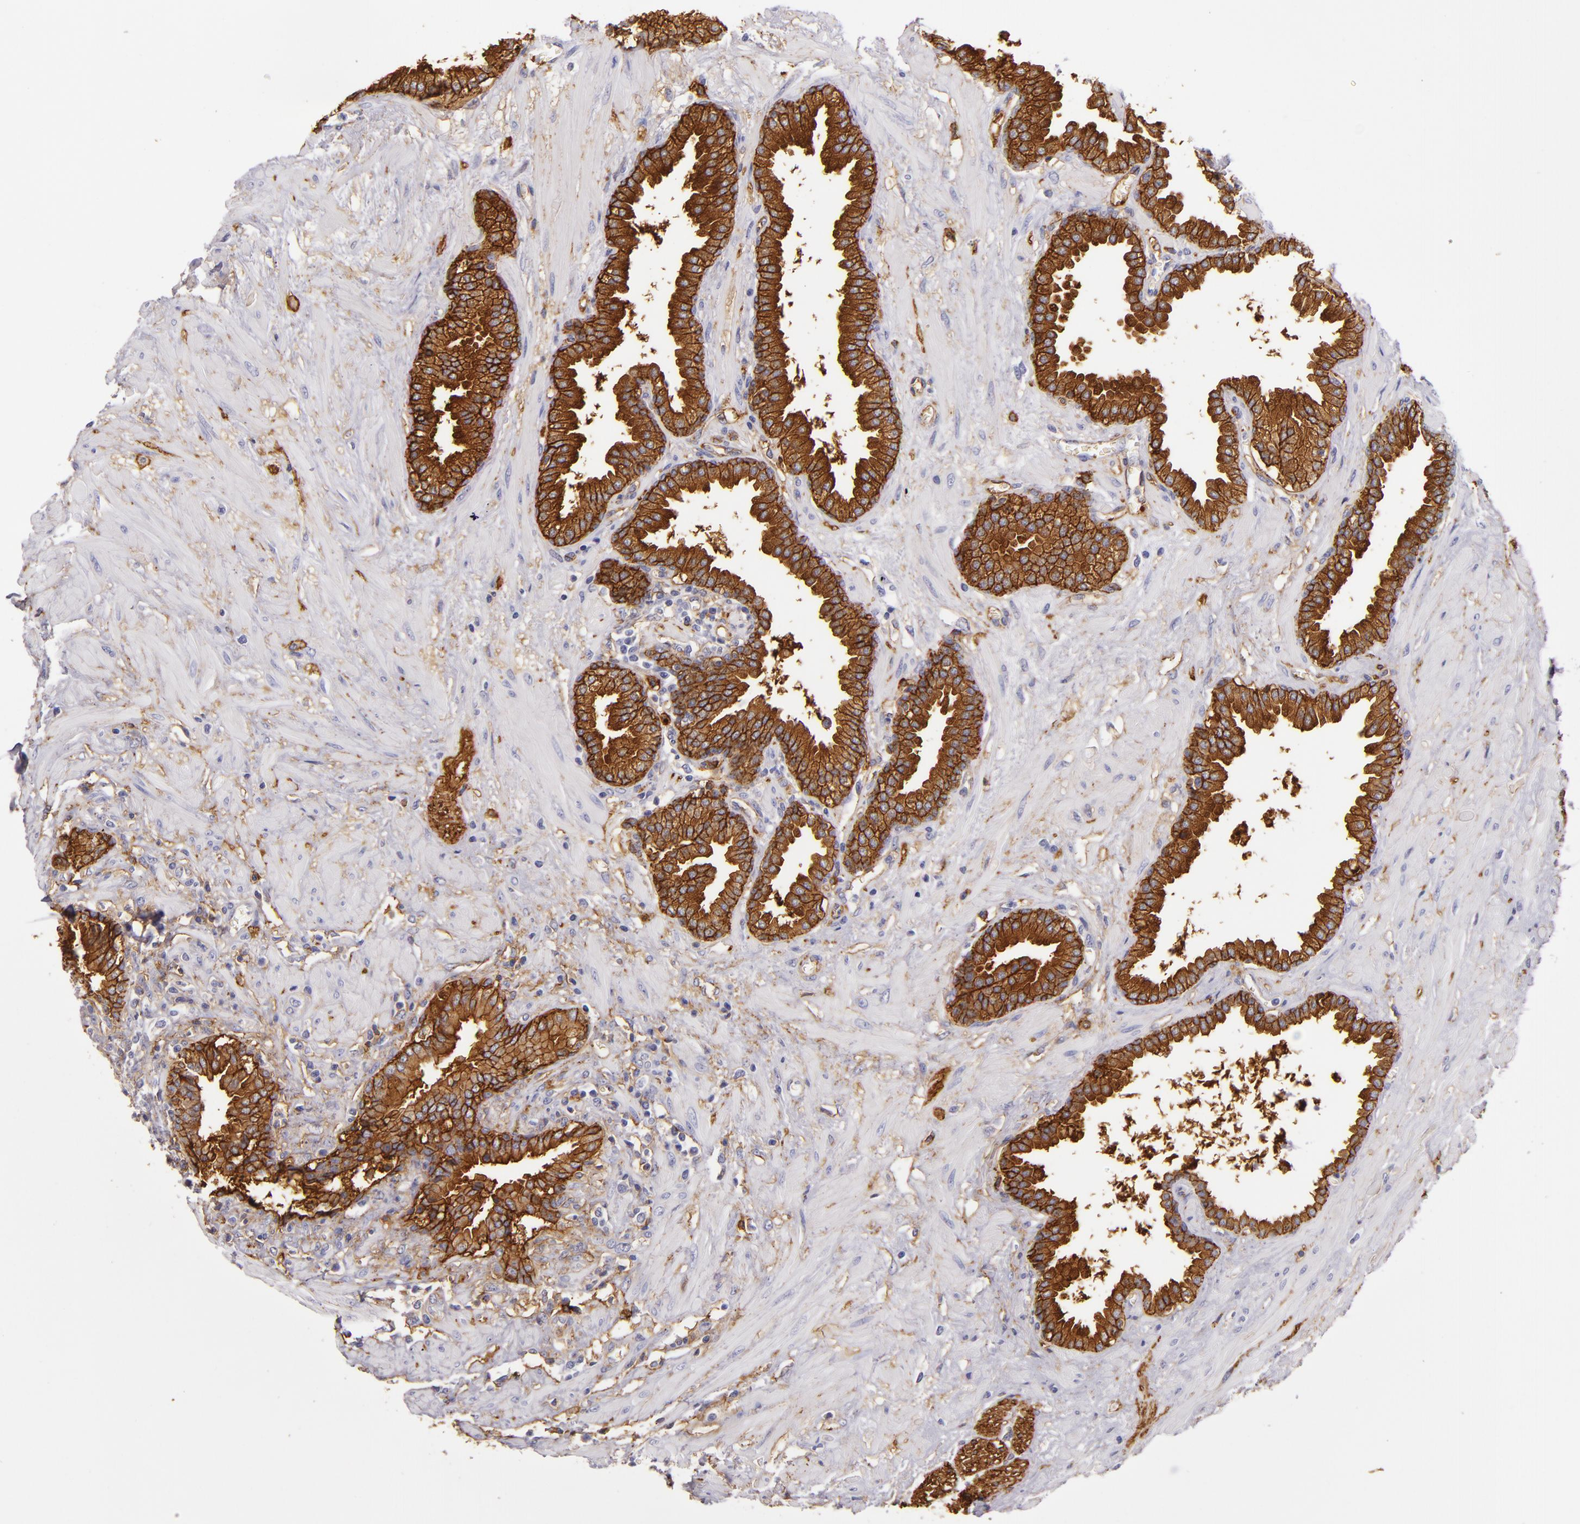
{"staining": {"intensity": "strong", "quantity": ">75%", "location": "cytoplasmic/membranous"}, "tissue": "prostate", "cell_type": "Glandular cells", "image_type": "normal", "snomed": [{"axis": "morphology", "description": "Normal tissue, NOS"}, {"axis": "topography", "description": "Prostate"}], "caption": "Immunohistochemical staining of unremarkable human prostate demonstrates strong cytoplasmic/membranous protein expression in approximately >75% of glandular cells.", "gene": "CD9", "patient": {"sex": "male", "age": 64}}